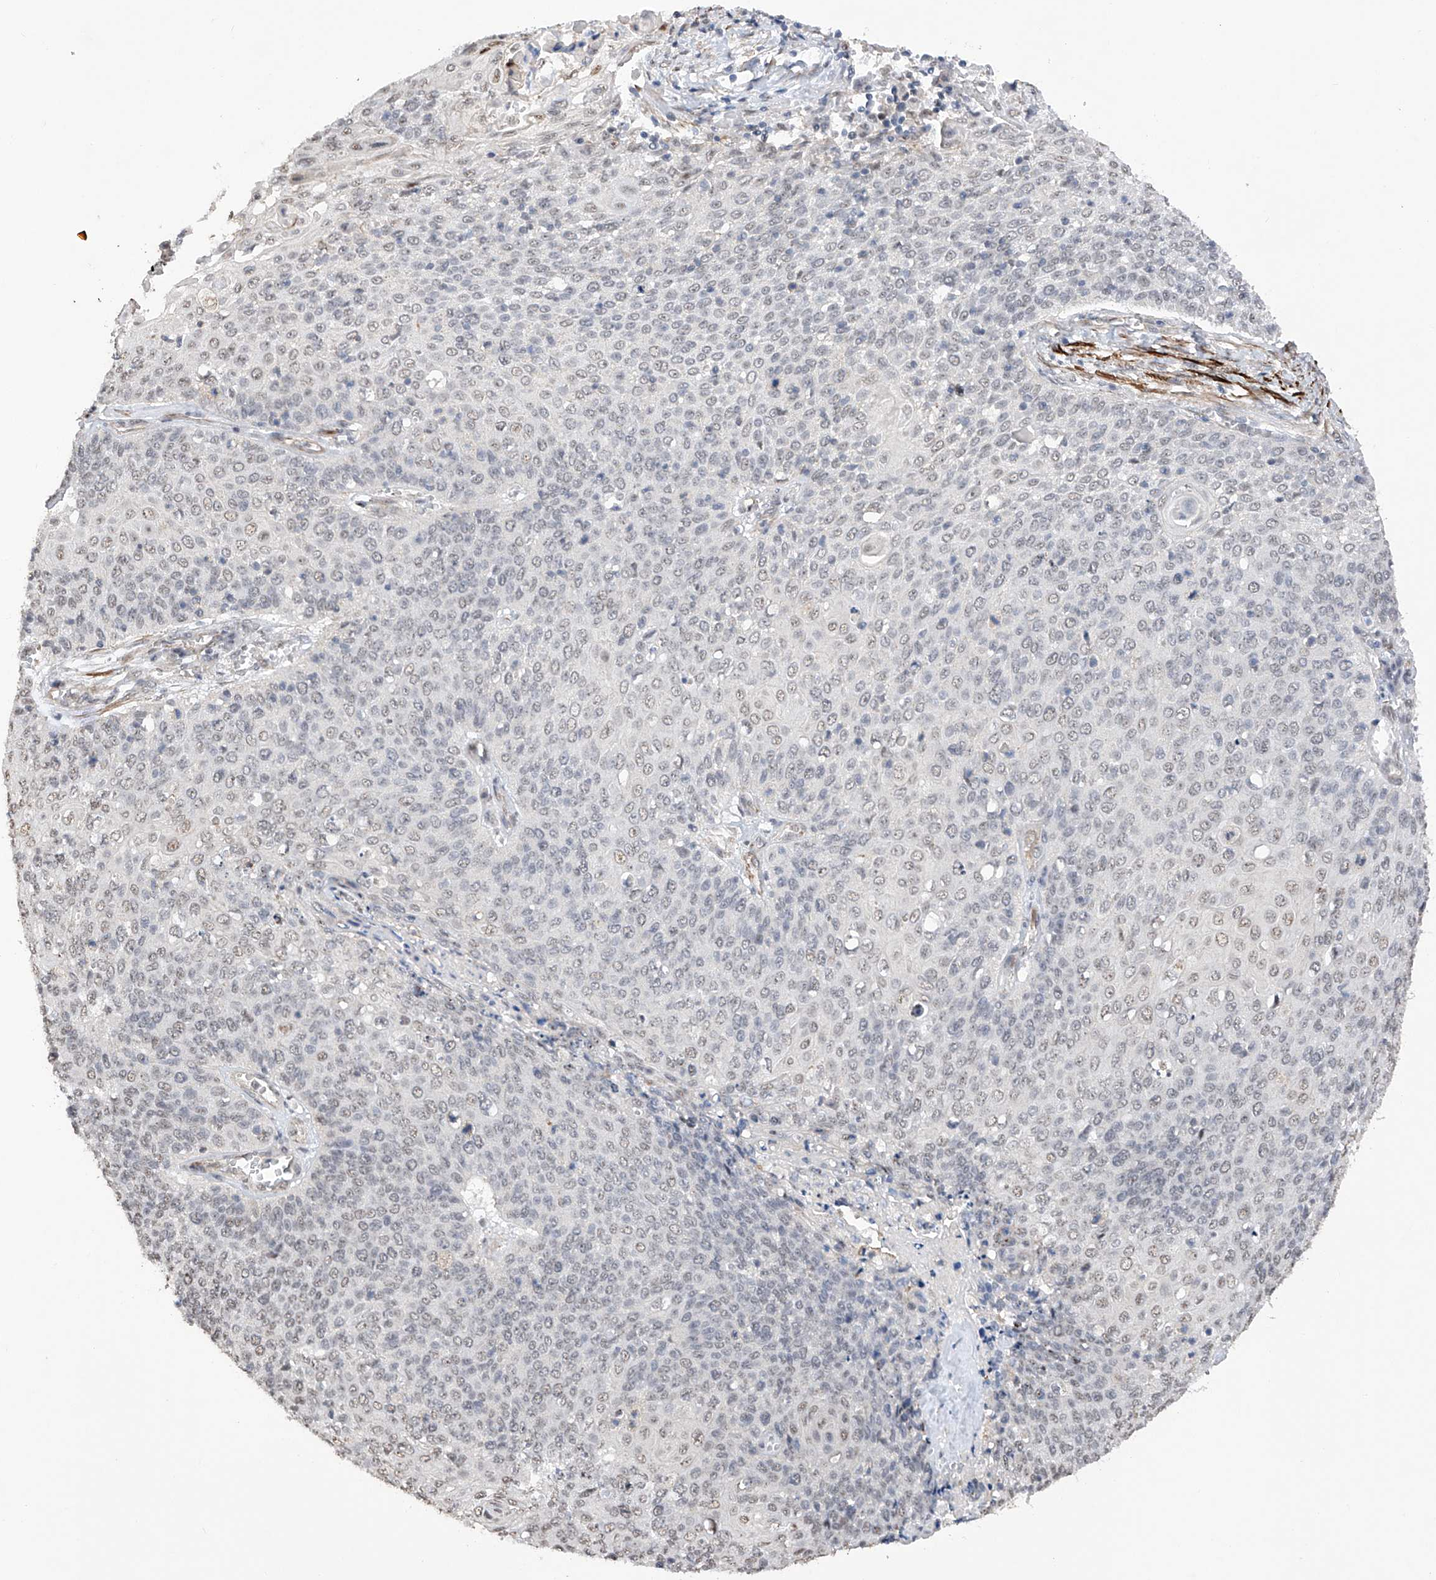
{"staining": {"intensity": "negative", "quantity": "none", "location": "none"}, "tissue": "cervical cancer", "cell_type": "Tumor cells", "image_type": "cancer", "snomed": [{"axis": "morphology", "description": "Squamous cell carcinoma, NOS"}, {"axis": "topography", "description": "Cervix"}], "caption": "Histopathology image shows no significant protein staining in tumor cells of squamous cell carcinoma (cervical).", "gene": "NFATC4", "patient": {"sex": "female", "age": 39}}